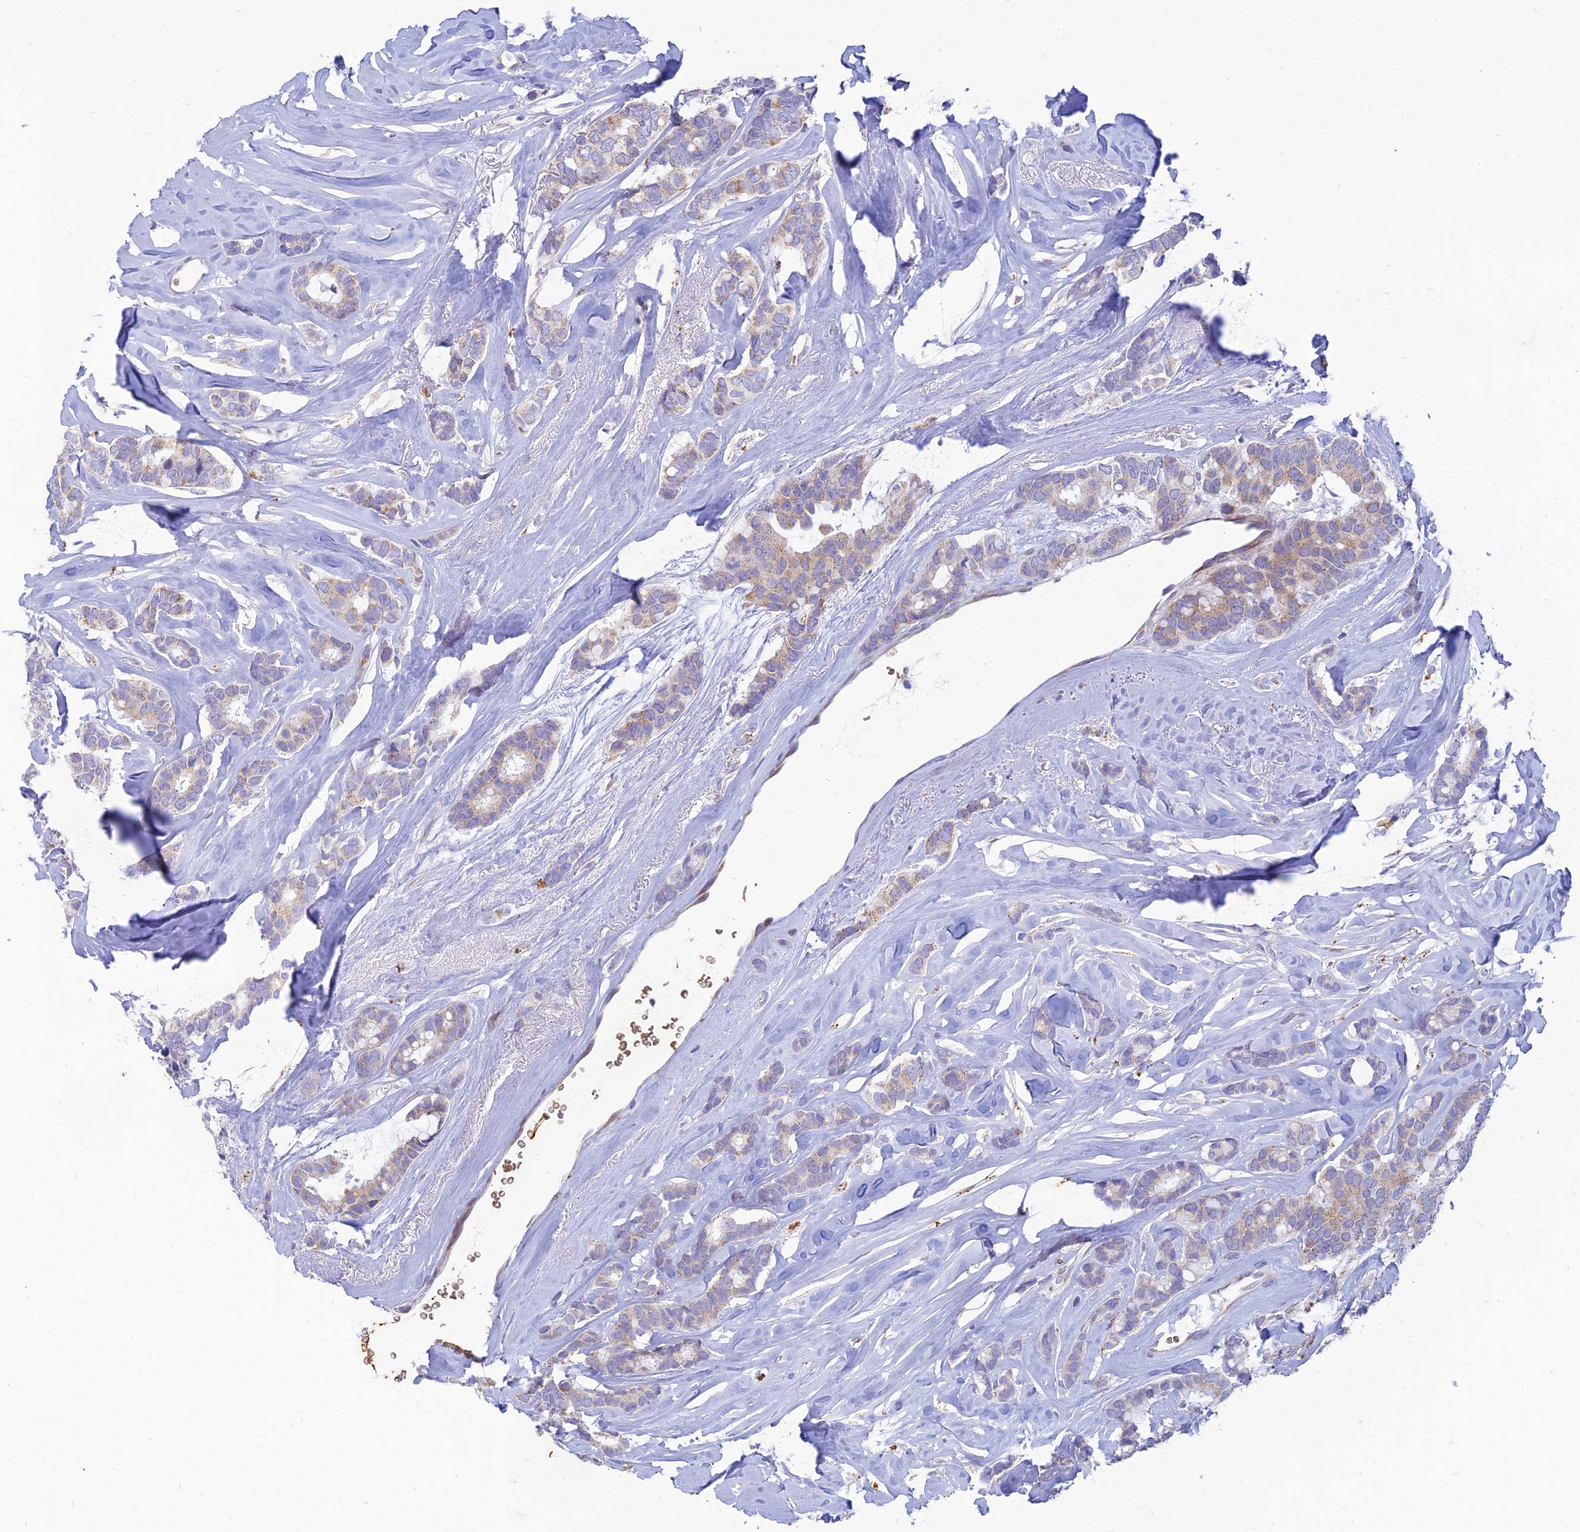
{"staining": {"intensity": "weak", "quantity": ">75%", "location": "cytoplasmic/membranous"}, "tissue": "breast cancer", "cell_type": "Tumor cells", "image_type": "cancer", "snomed": [{"axis": "morphology", "description": "Duct carcinoma"}, {"axis": "topography", "description": "Breast"}], "caption": "Breast intraductal carcinoma stained with immunohistochemistry (IHC) shows weak cytoplasmic/membranous staining in approximately >75% of tumor cells.", "gene": "HHAT", "patient": {"sex": "female", "age": 40}}